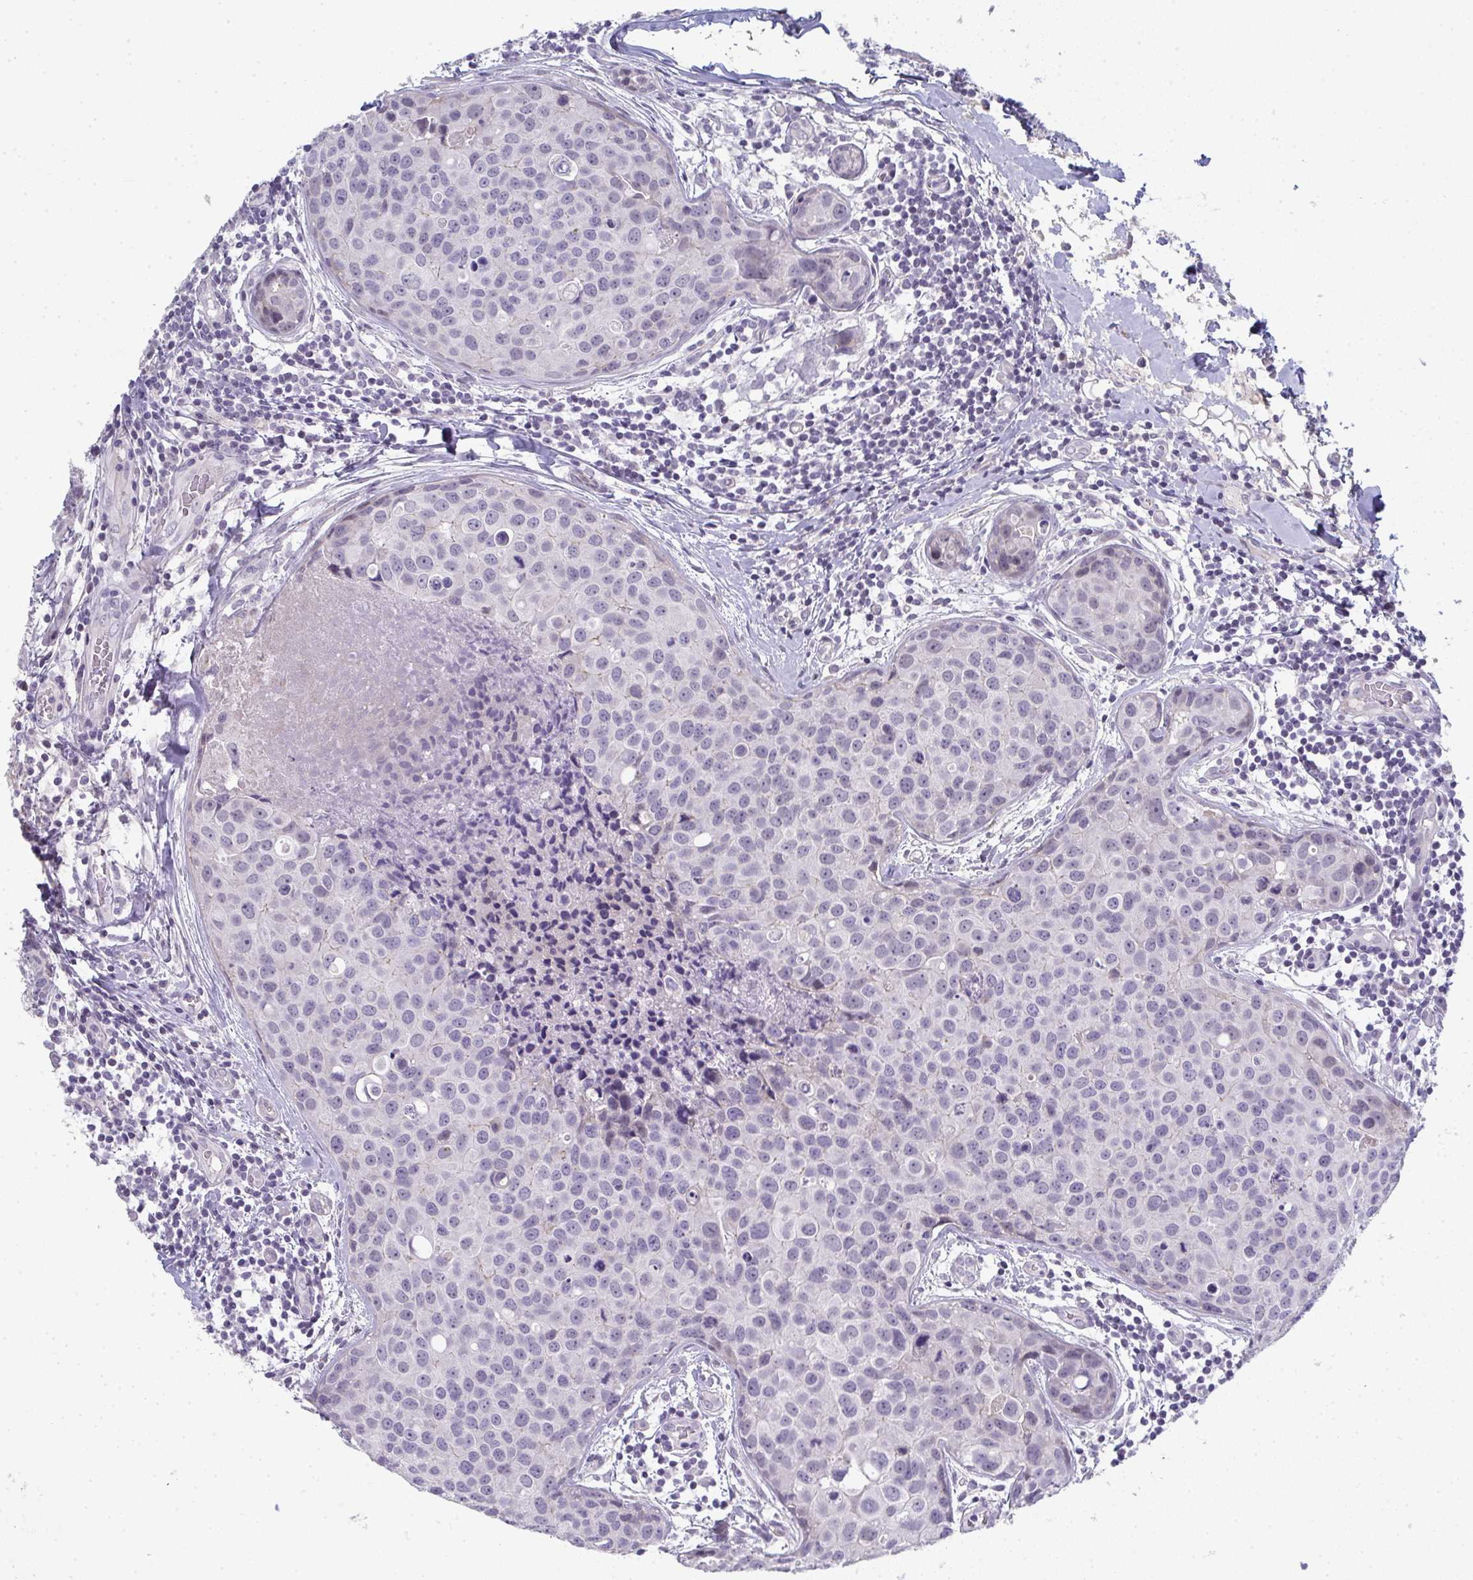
{"staining": {"intensity": "negative", "quantity": "none", "location": "none"}, "tissue": "breast cancer", "cell_type": "Tumor cells", "image_type": "cancer", "snomed": [{"axis": "morphology", "description": "Duct carcinoma"}, {"axis": "topography", "description": "Breast"}], "caption": "Micrograph shows no significant protein staining in tumor cells of breast intraductal carcinoma.", "gene": "A1CF", "patient": {"sex": "female", "age": 24}}